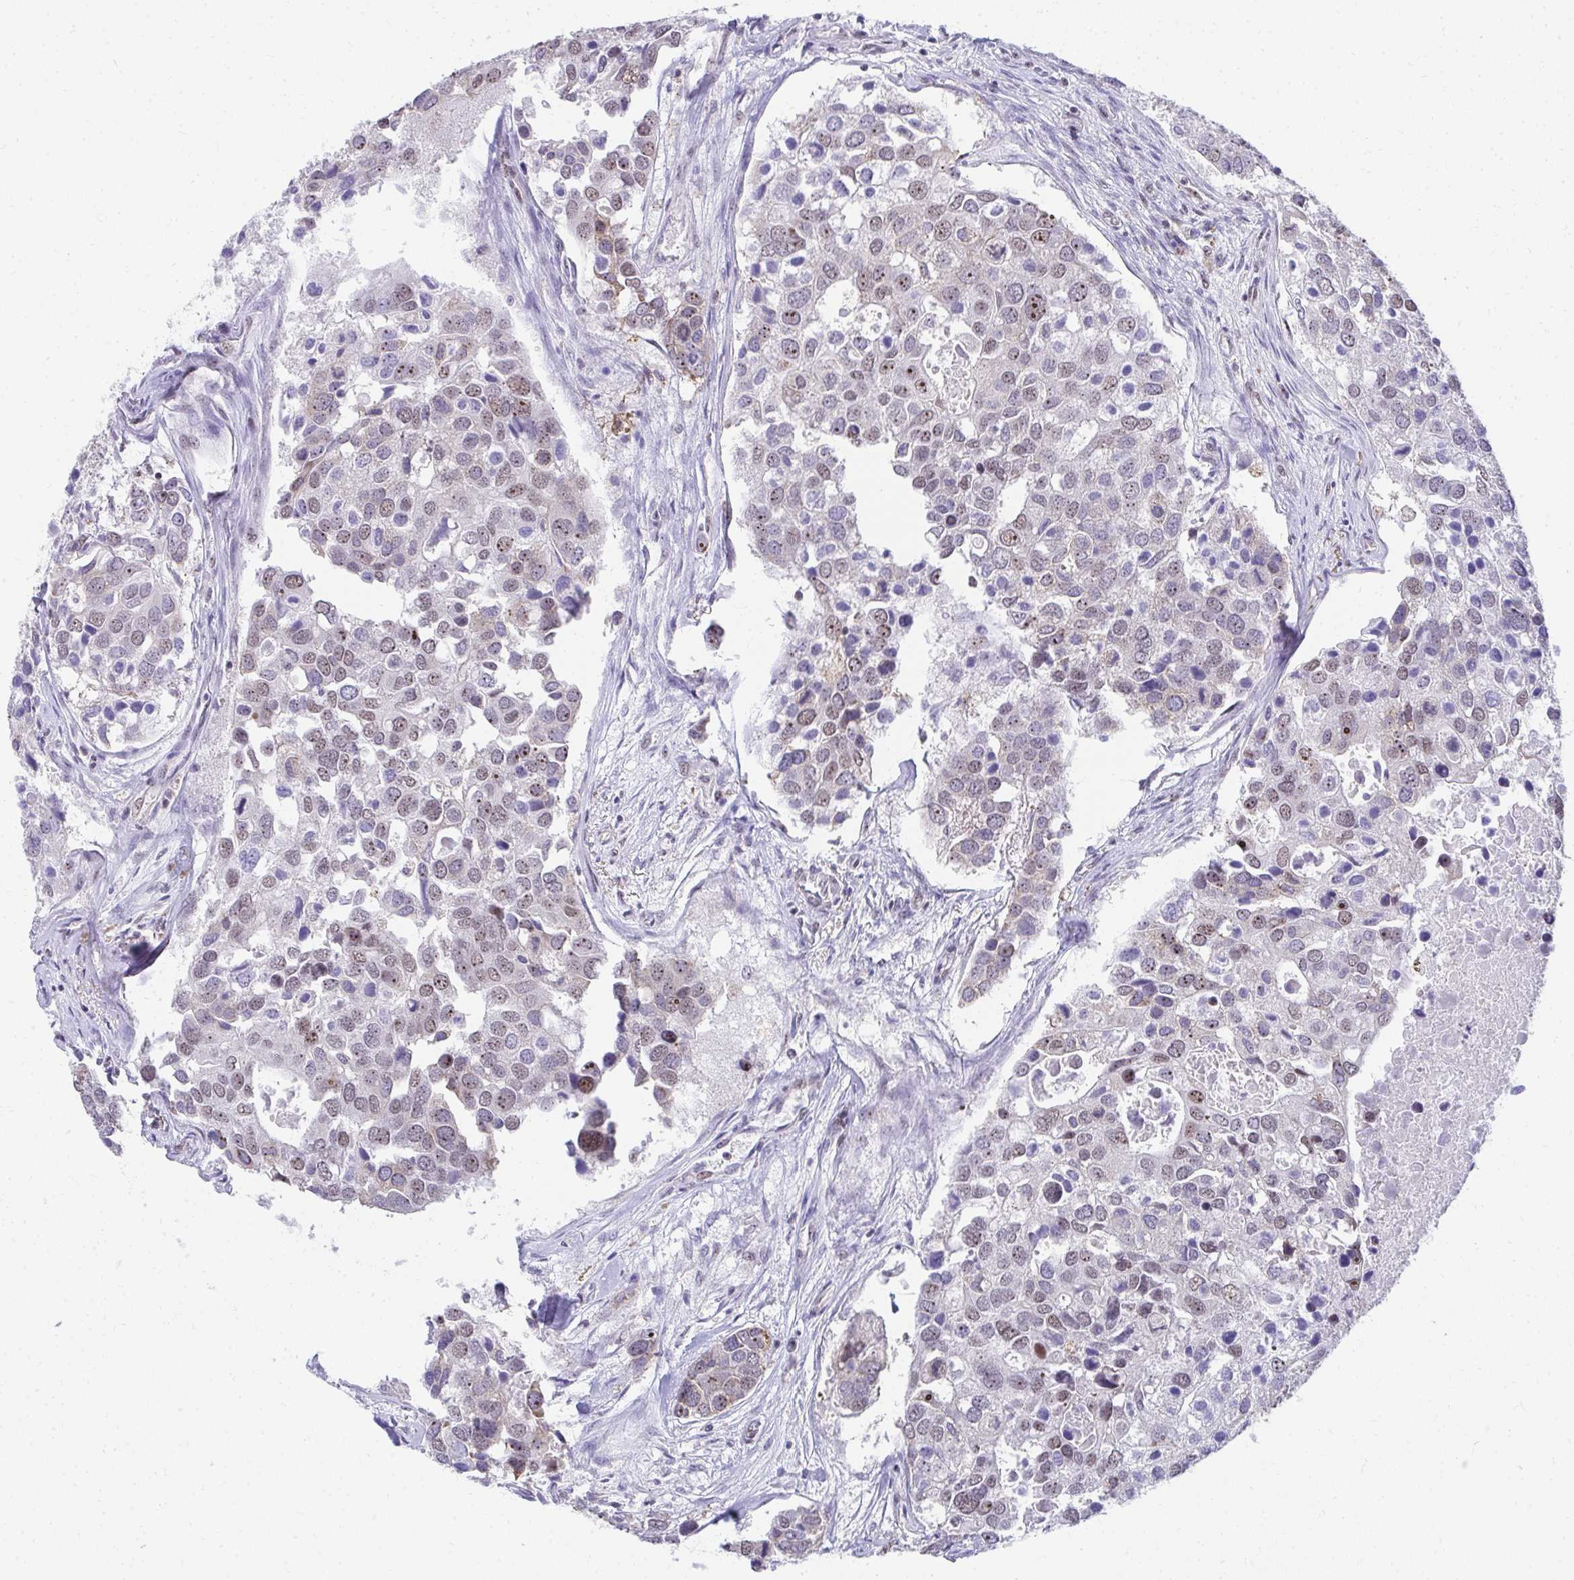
{"staining": {"intensity": "weak", "quantity": "25%-75%", "location": "nuclear"}, "tissue": "breast cancer", "cell_type": "Tumor cells", "image_type": "cancer", "snomed": [{"axis": "morphology", "description": "Duct carcinoma"}, {"axis": "topography", "description": "Breast"}], "caption": "Weak nuclear protein positivity is seen in about 25%-75% of tumor cells in breast infiltrating ductal carcinoma. (IHC, brightfield microscopy, high magnification).", "gene": "HIRA", "patient": {"sex": "female", "age": 83}}